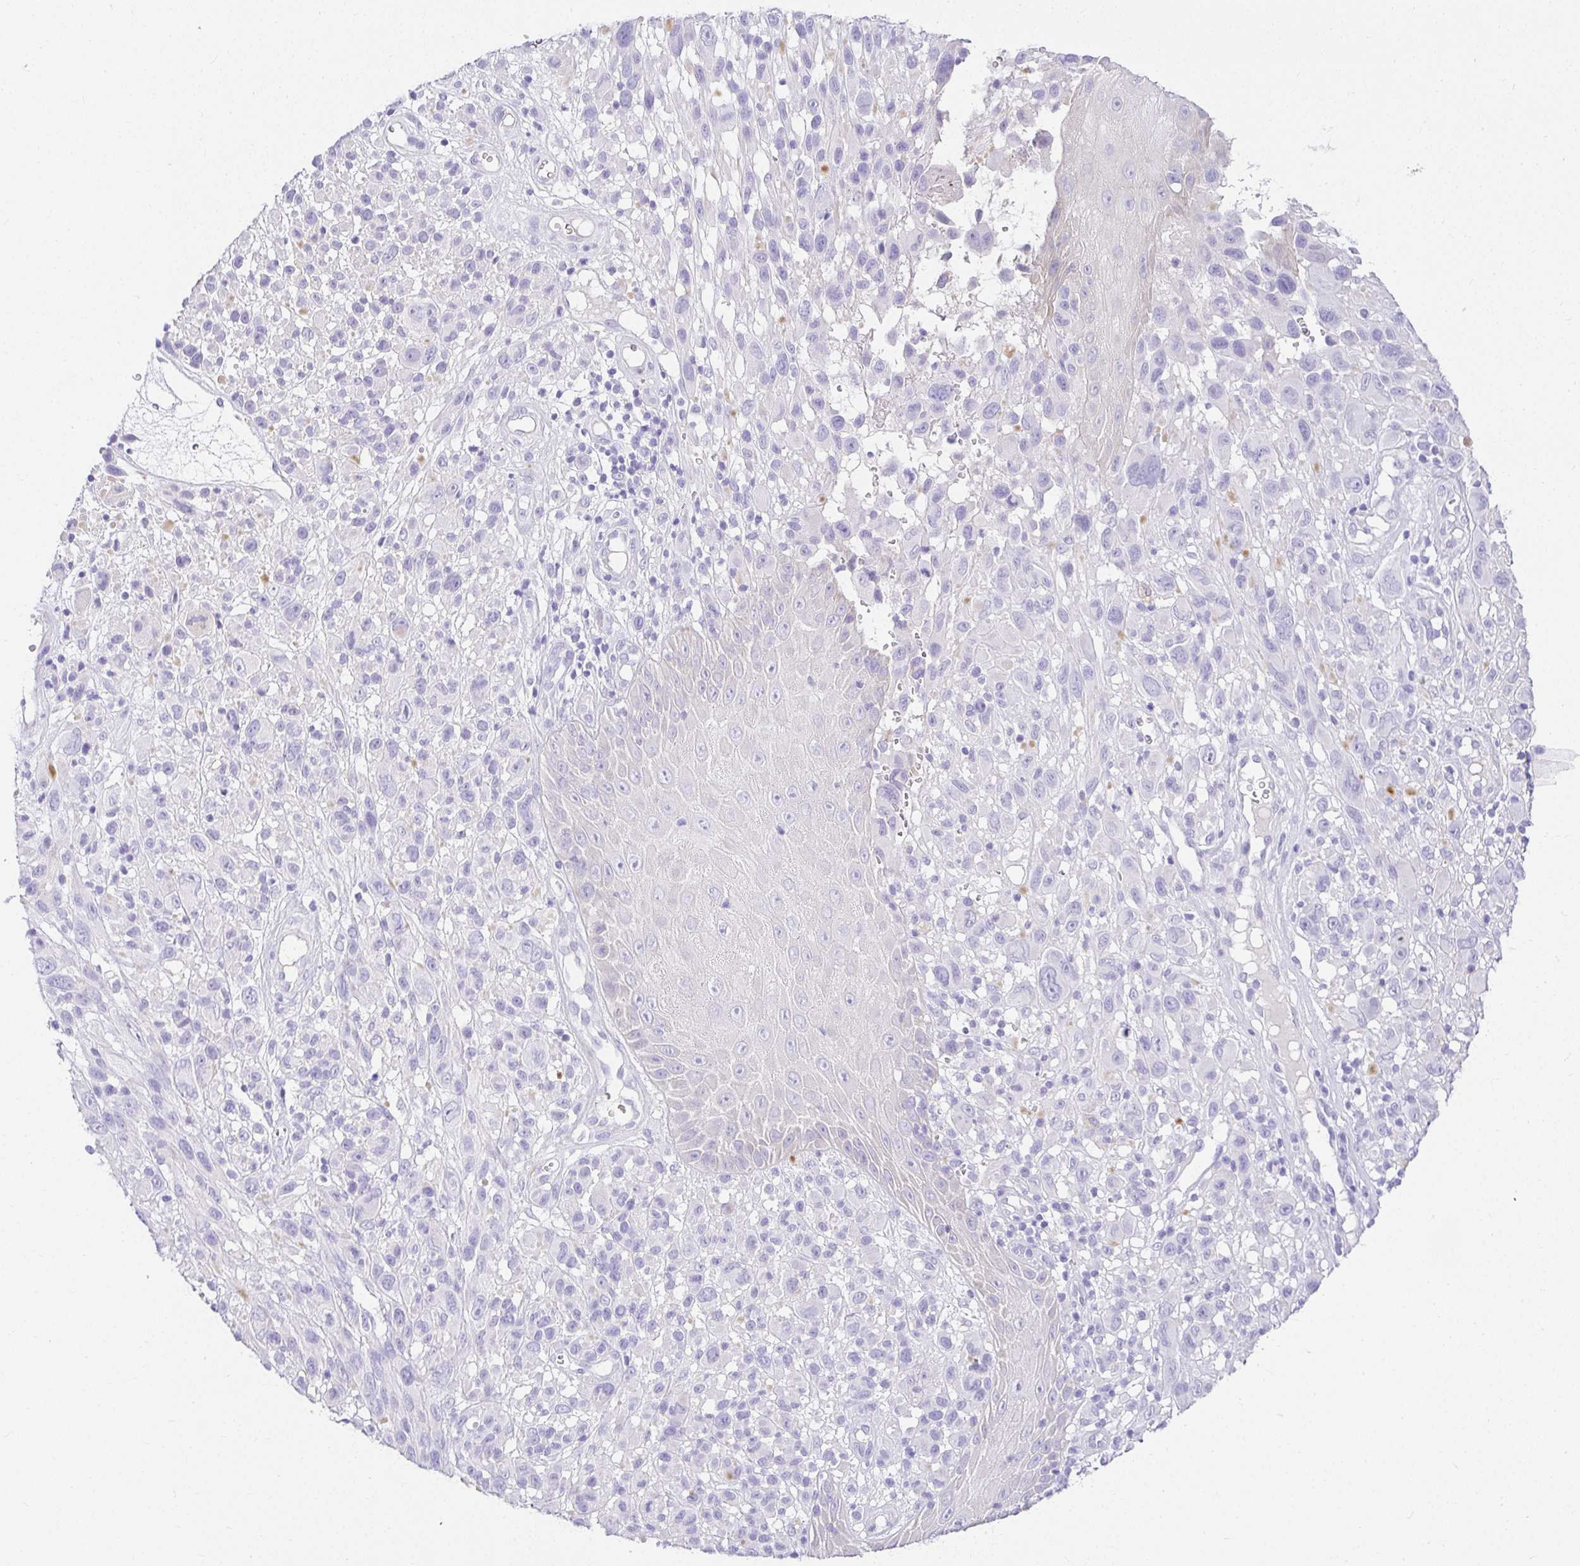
{"staining": {"intensity": "negative", "quantity": "none", "location": "none"}, "tissue": "melanoma", "cell_type": "Tumor cells", "image_type": "cancer", "snomed": [{"axis": "morphology", "description": "Malignant melanoma, NOS"}, {"axis": "topography", "description": "Skin"}], "caption": "DAB immunohistochemical staining of human malignant melanoma shows no significant staining in tumor cells.", "gene": "CHAT", "patient": {"sex": "male", "age": 68}}